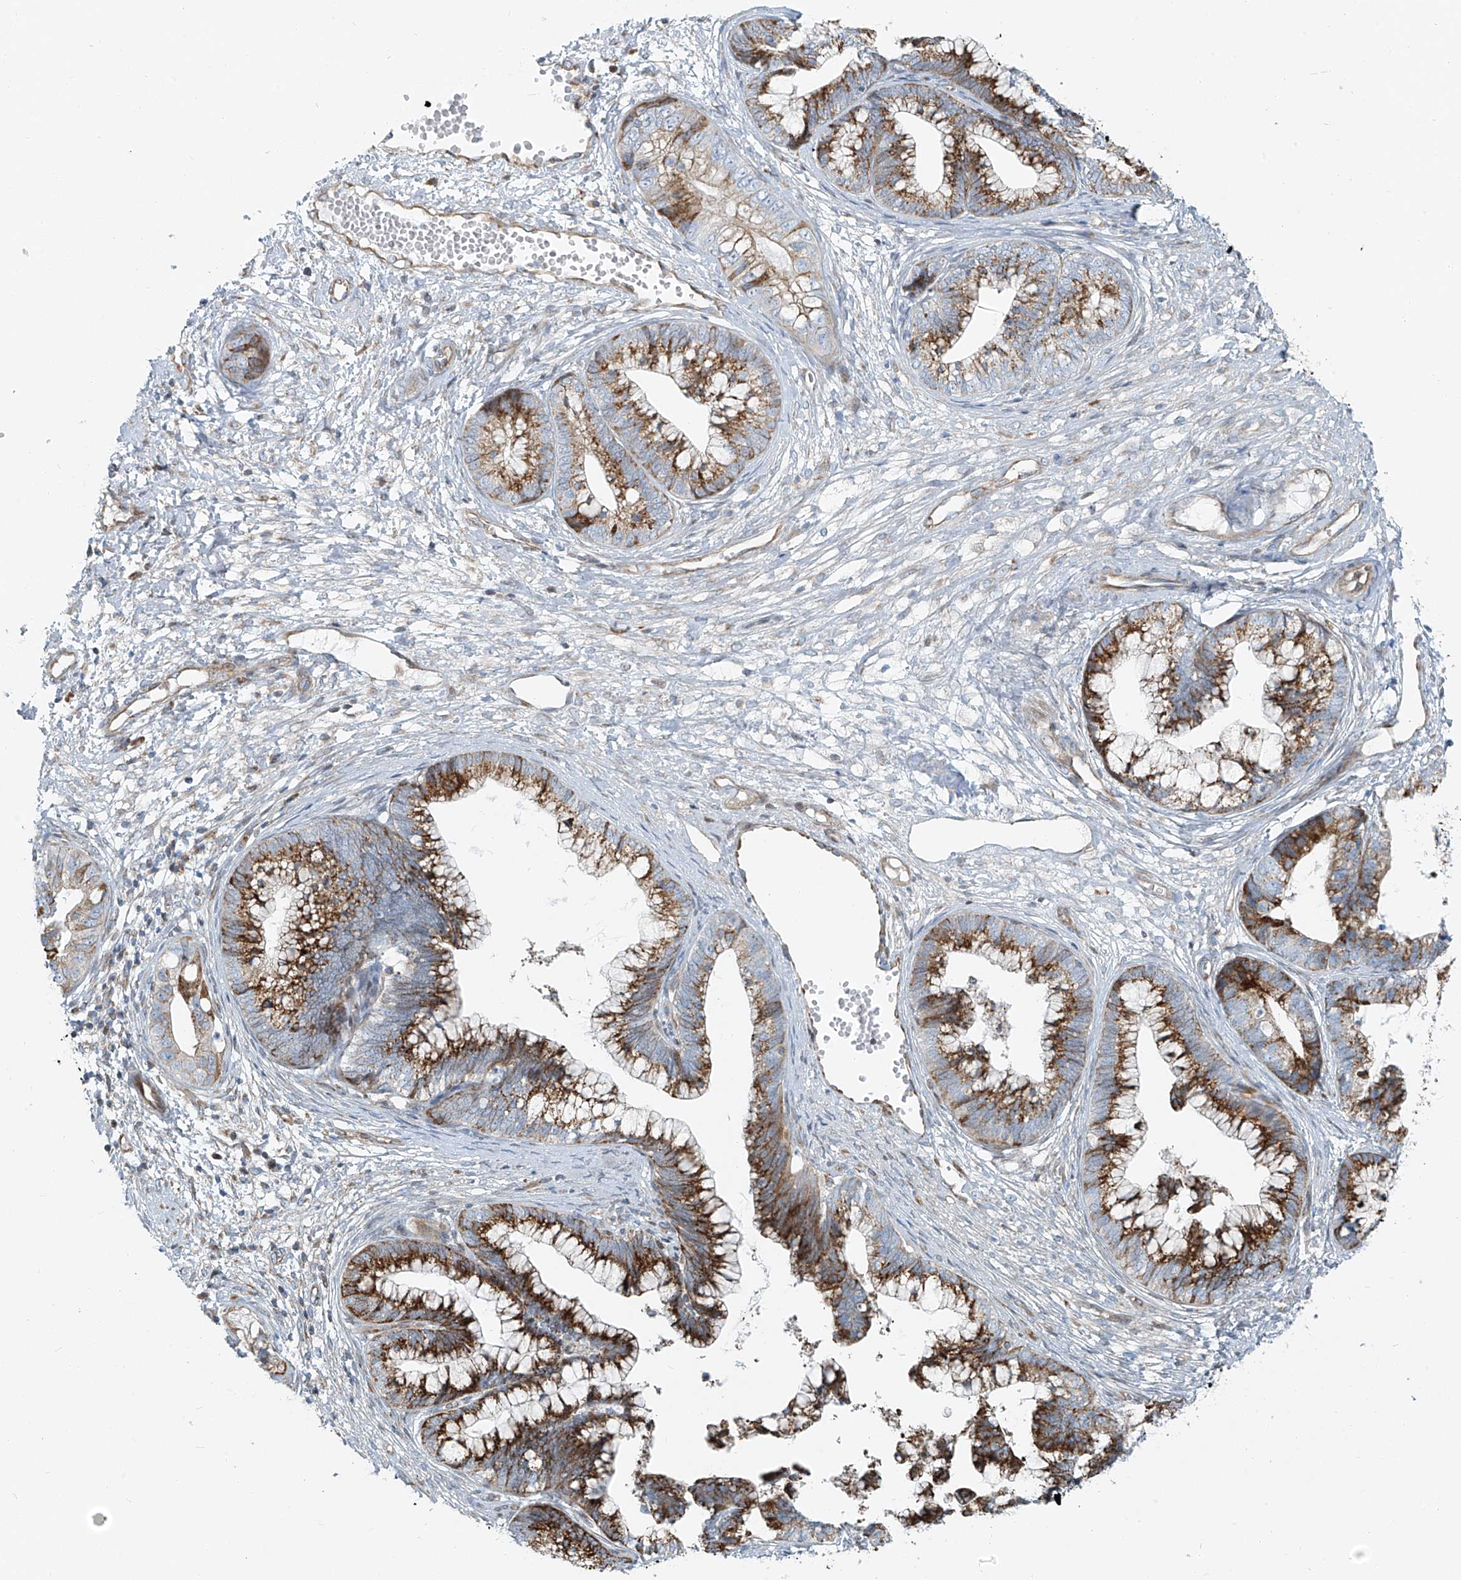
{"staining": {"intensity": "strong", "quantity": ">75%", "location": "cytoplasmic/membranous"}, "tissue": "cervical cancer", "cell_type": "Tumor cells", "image_type": "cancer", "snomed": [{"axis": "morphology", "description": "Adenocarcinoma, NOS"}, {"axis": "topography", "description": "Cervix"}], "caption": "High-power microscopy captured an IHC photomicrograph of adenocarcinoma (cervical), revealing strong cytoplasmic/membranous expression in about >75% of tumor cells.", "gene": "HIC2", "patient": {"sex": "female", "age": 44}}